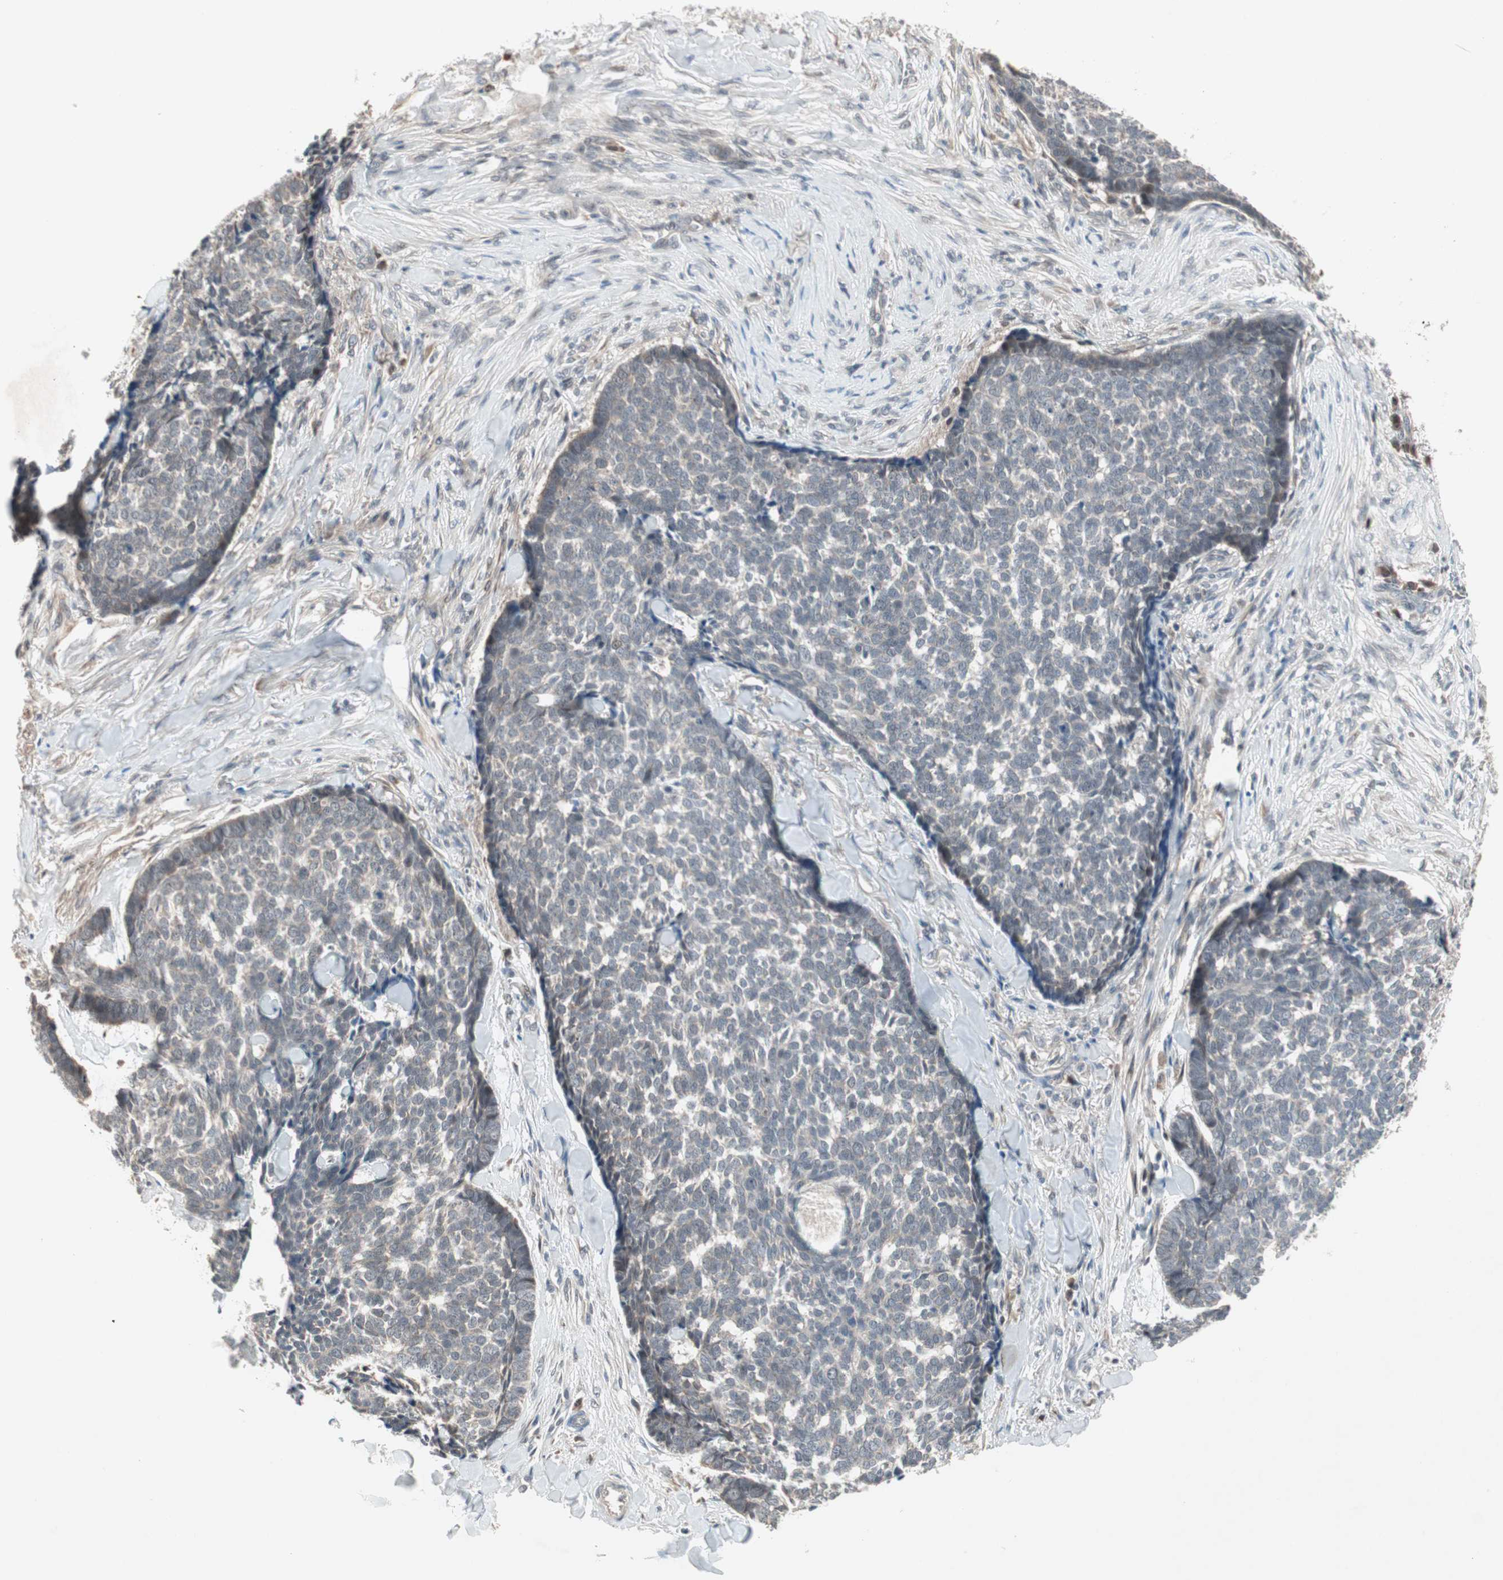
{"staining": {"intensity": "weak", "quantity": "25%-75%", "location": "cytoplasmic/membranous"}, "tissue": "skin cancer", "cell_type": "Tumor cells", "image_type": "cancer", "snomed": [{"axis": "morphology", "description": "Basal cell carcinoma"}, {"axis": "topography", "description": "Skin"}], "caption": "The photomicrograph reveals staining of skin basal cell carcinoma, revealing weak cytoplasmic/membranous protein staining (brown color) within tumor cells. (DAB IHC, brown staining for protein, blue staining for nuclei).", "gene": "PGBD1", "patient": {"sex": "male", "age": 84}}